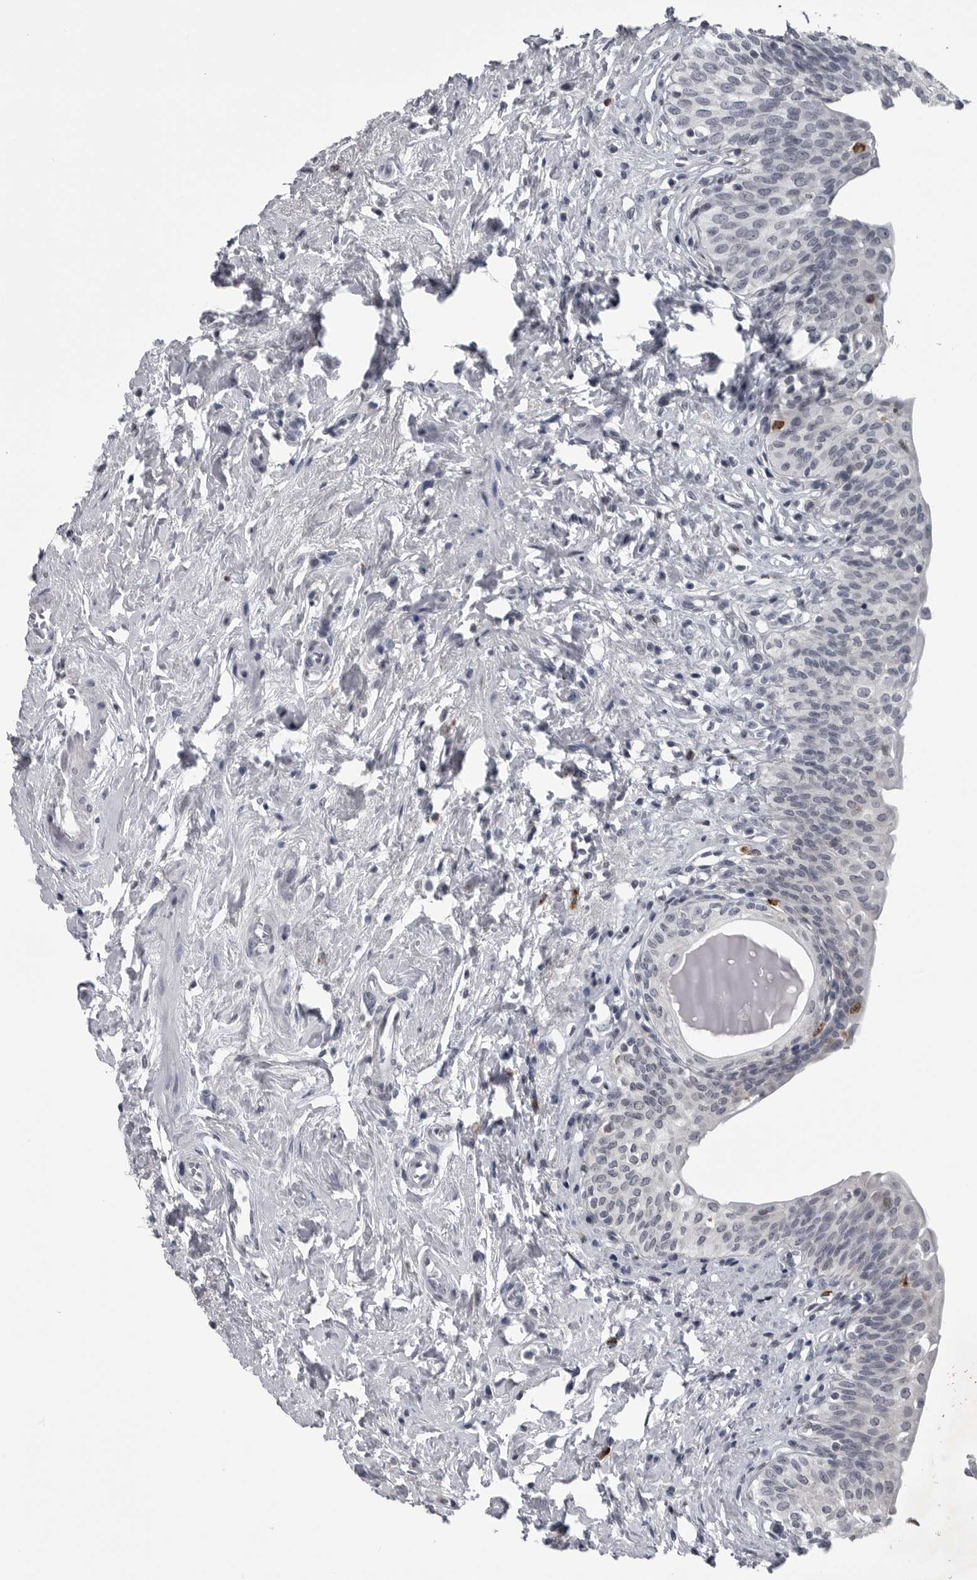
{"staining": {"intensity": "negative", "quantity": "none", "location": "none"}, "tissue": "urinary bladder", "cell_type": "Urothelial cells", "image_type": "normal", "snomed": [{"axis": "morphology", "description": "Normal tissue, NOS"}, {"axis": "topography", "description": "Urinary bladder"}], "caption": "DAB (3,3'-diaminobenzidine) immunohistochemical staining of normal human urinary bladder demonstrates no significant staining in urothelial cells. Nuclei are stained in blue.", "gene": "LYSMD1", "patient": {"sex": "male", "age": 83}}